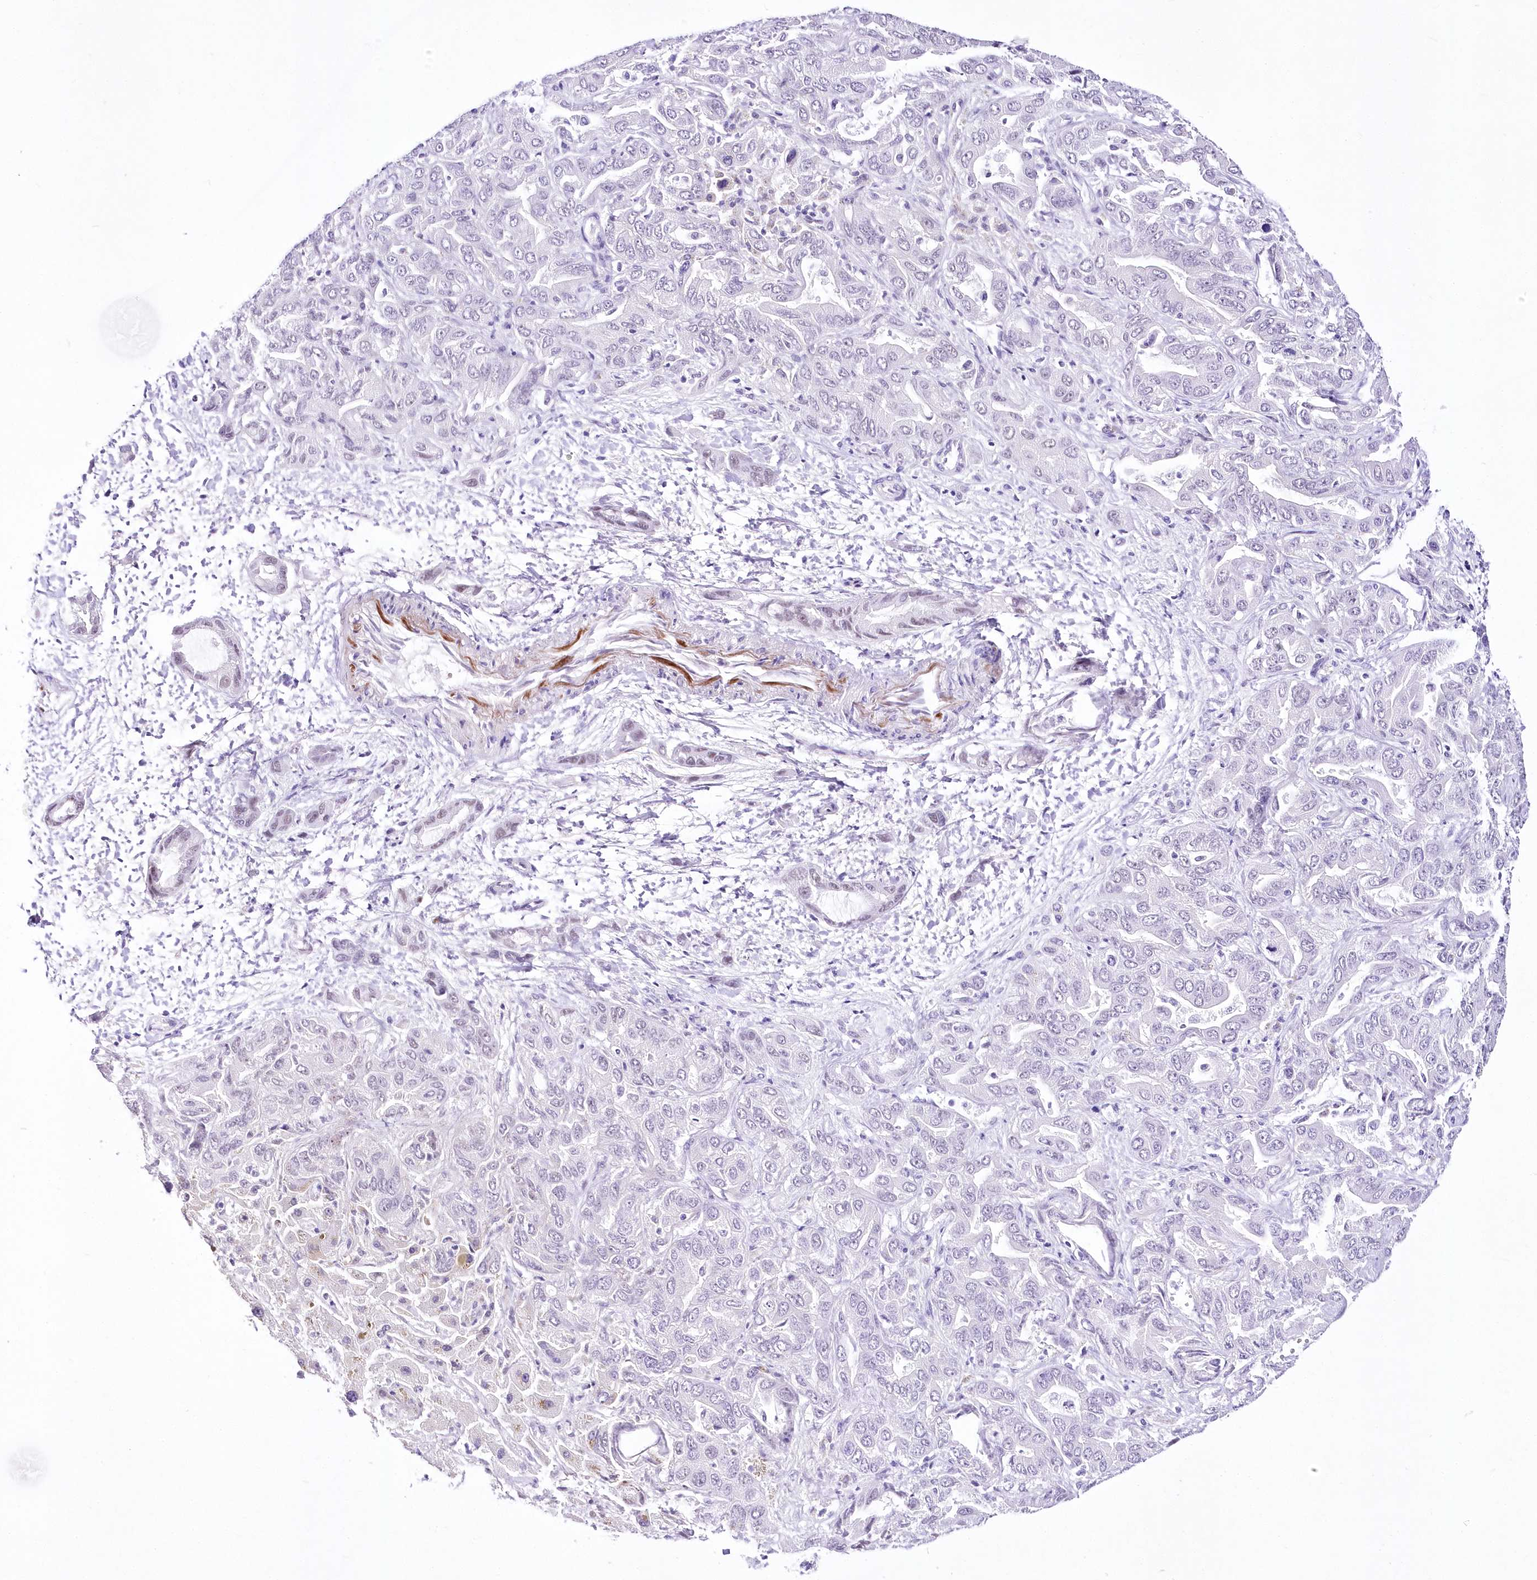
{"staining": {"intensity": "negative", "quantity": "none", "location": "none"}, "tissue": "liver cancer", "cell_type": "Tumor cells", "image_type": "cancer", "snomed": [{"axis": "morphology", "description": "Cholangiocarcinoma"}, {"axis": "topography", "description": "Liver"}], "caption": "Tumor cells show no significant positivity in cholangiocarcinoma (liver).", "gene": "NSUN2", "patient": {"sex": "female", "age": 52}}